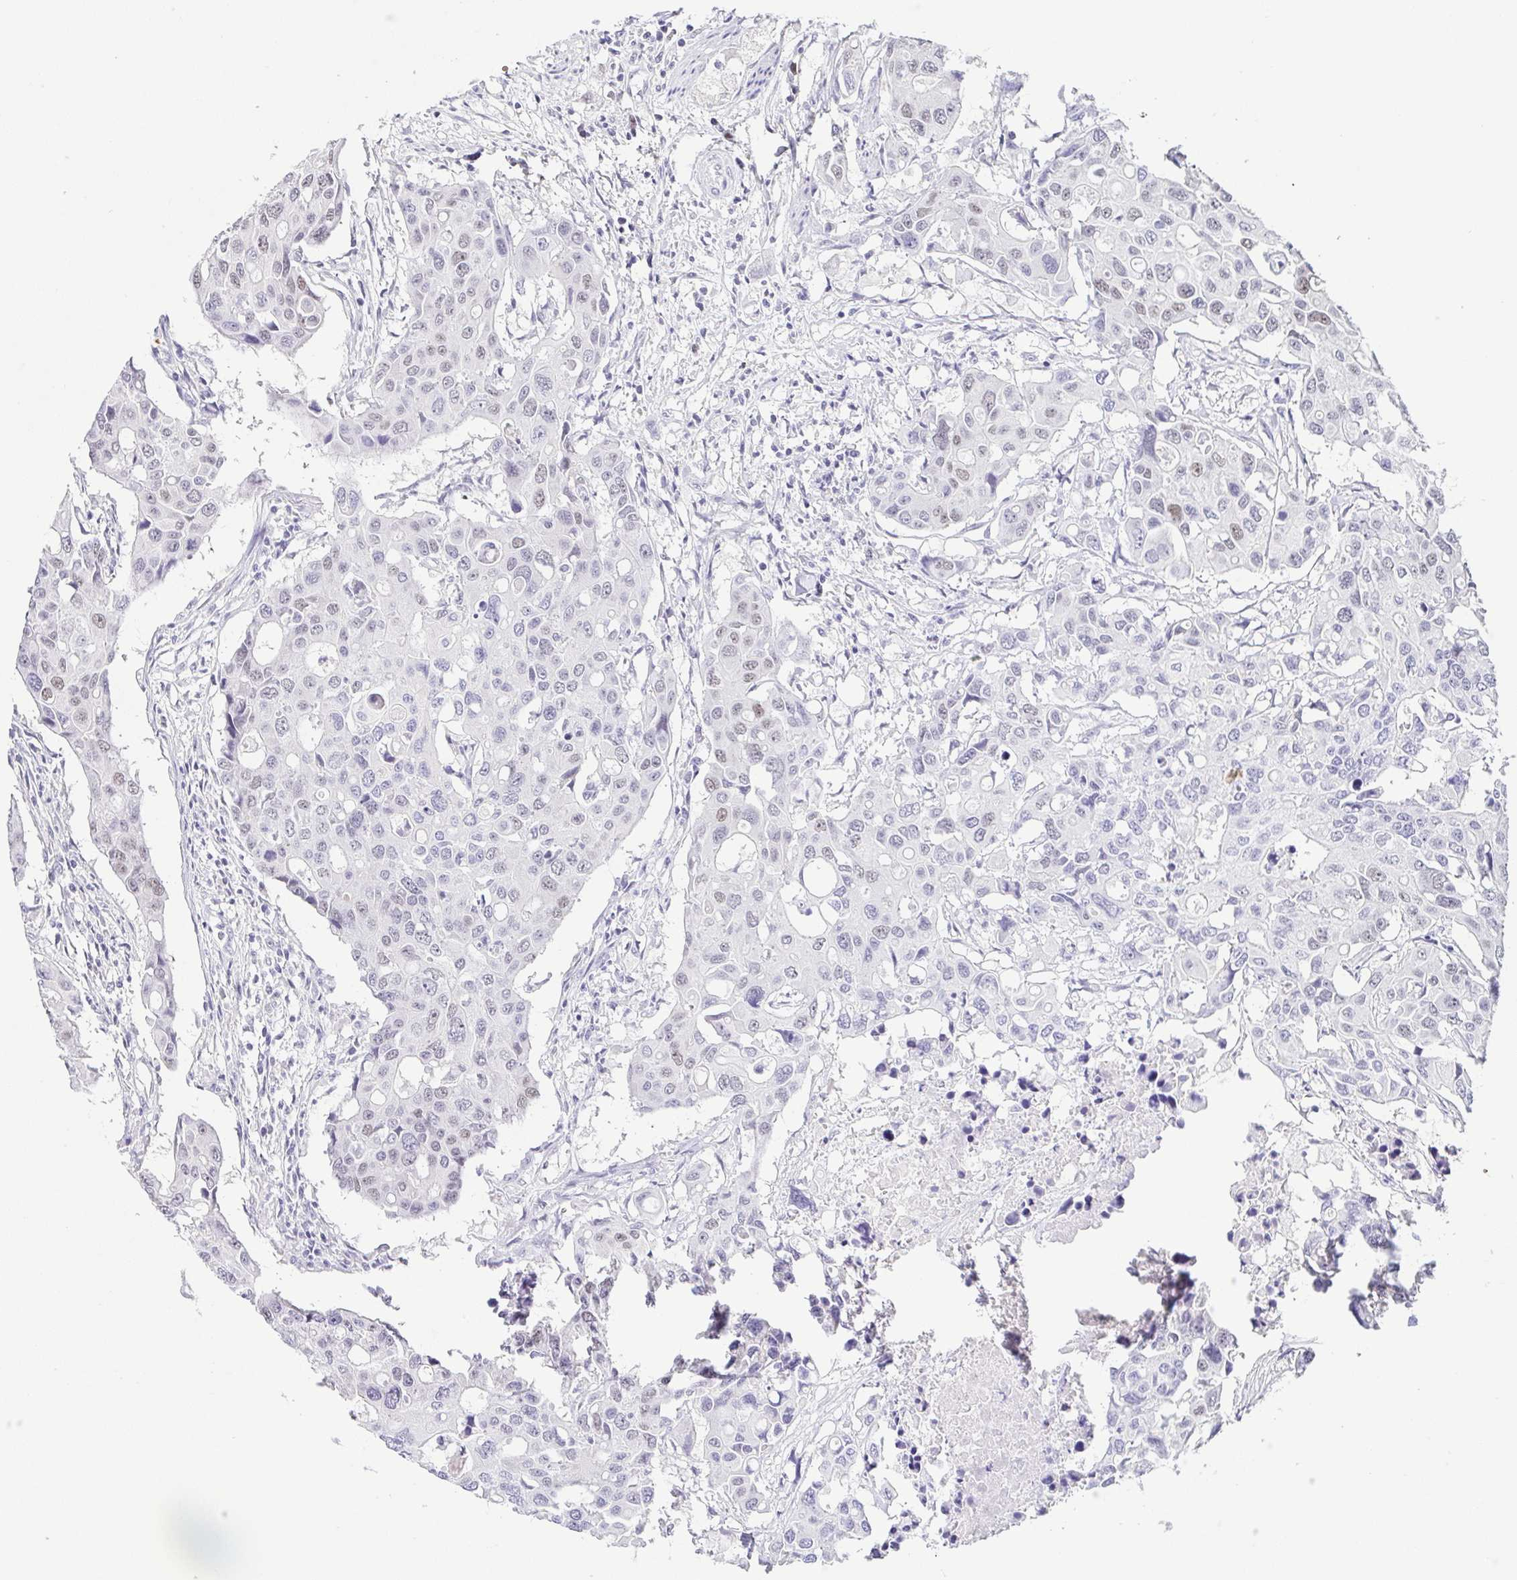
{"staining": {"intensity": "negative", "quantity": "none", "location": "none"}, "tissue": "colorectal cancer", "cell_type": "Tumor cells", "image_type": "cancer", "snomed": [{"axis": "morphology", "description": "Adenocarcinoma, NOS"}, {"axis": "topography", "description": "Colon"}], "caption": "A photomicrograph of human colorectal adenocarcinoma is negative for staining in tumor cells. The staining was performed using DAB to visualize the protein expression in brown, while the nuclei were stained in blue with hematoxylin (Magnification: 20x).", "gene": "TCF3", "patient": {"sex": "male", "age": 77}}